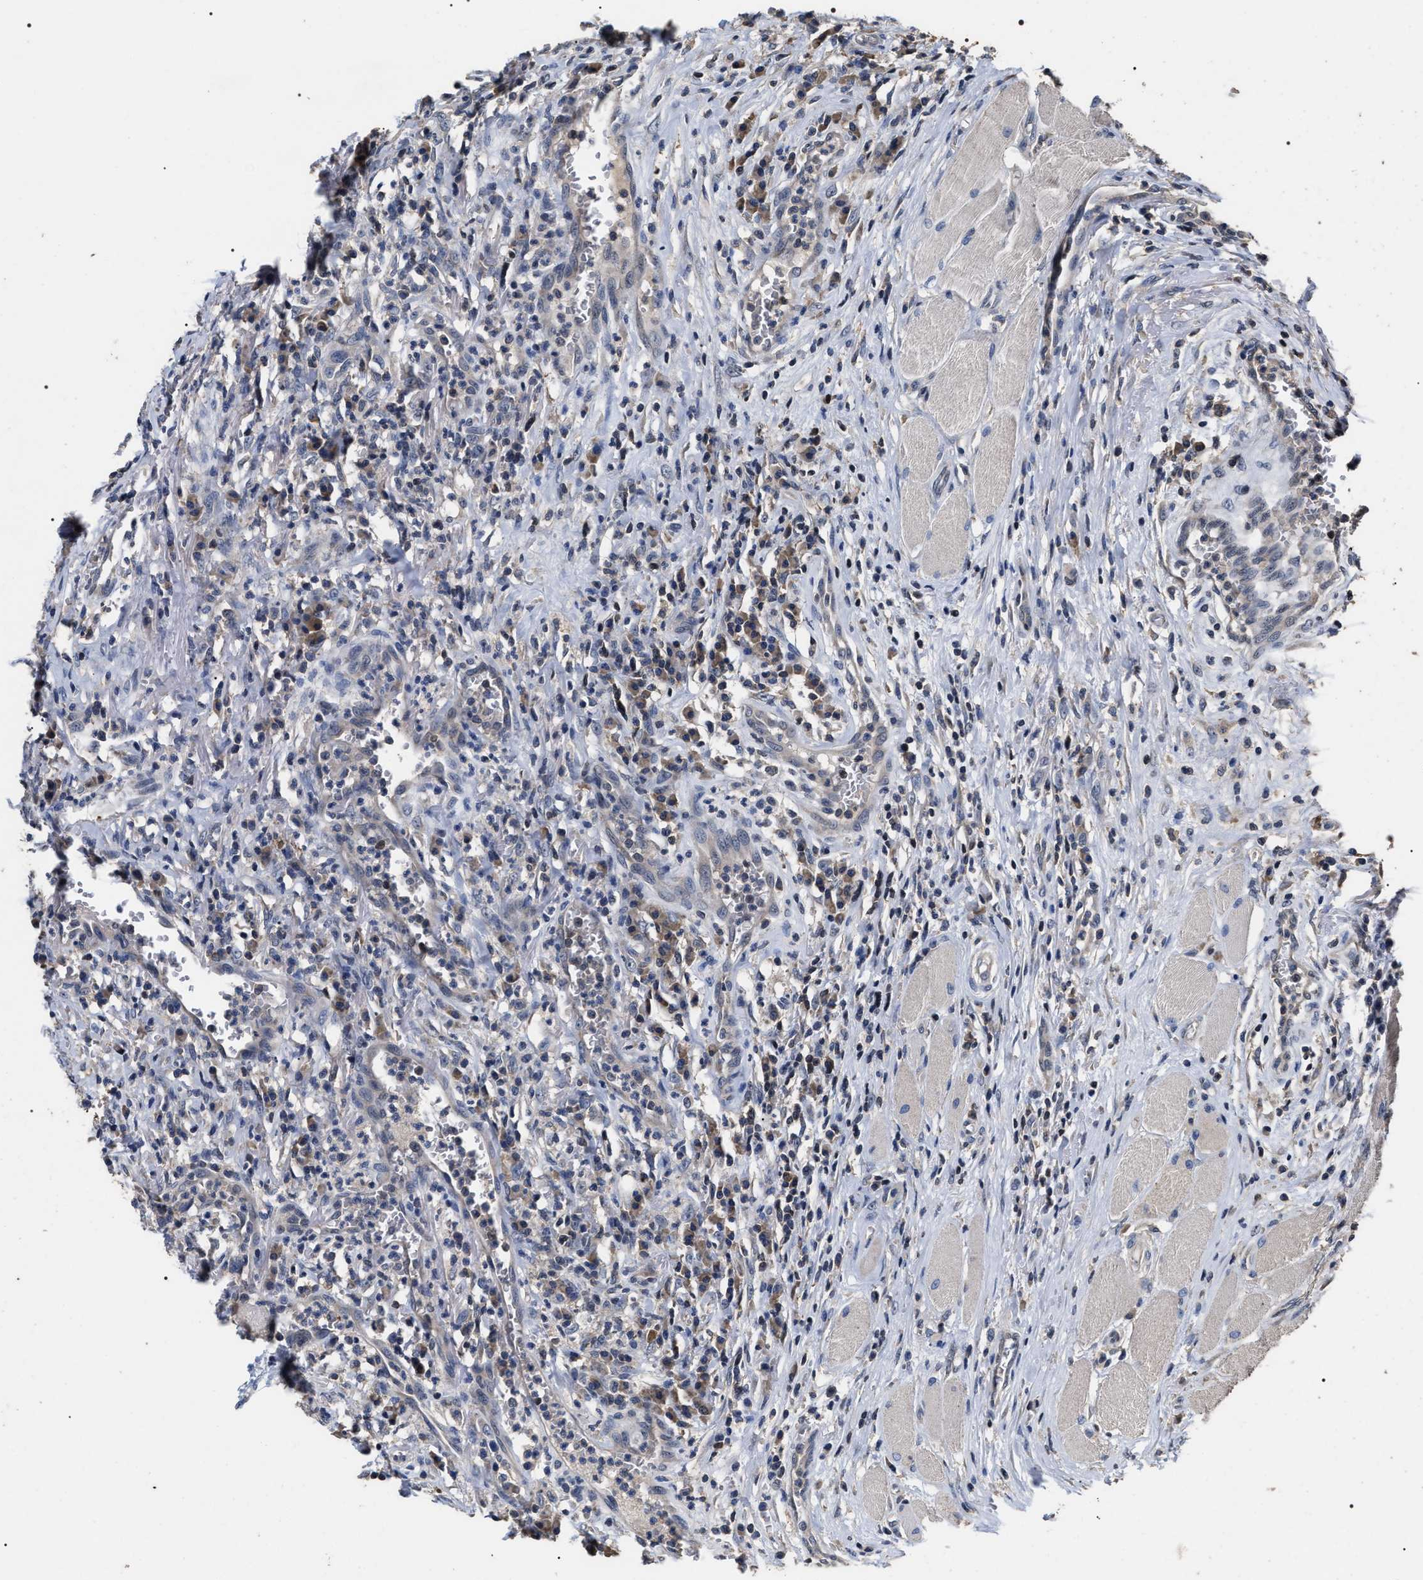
{"staining": {"intensity": "negative", "quantity": "none", "location": "none"}, "tissue": "head and neck cancer", "cell_type": "Tumor cells", "image_type": "cancer", "snomed": [{"axis": "morphology", "description": "Squamous cell carcinoma, NOS"}, {"axis": "topography", "description": "Head-Neck"}], "caption": "Squamous cell carcinoma (head and neck) was stained to show a protein in brown. There is no significant expression in tumor cells.", "gene": "UPF3A", "patient": {"sex": "male", "age": 66}}